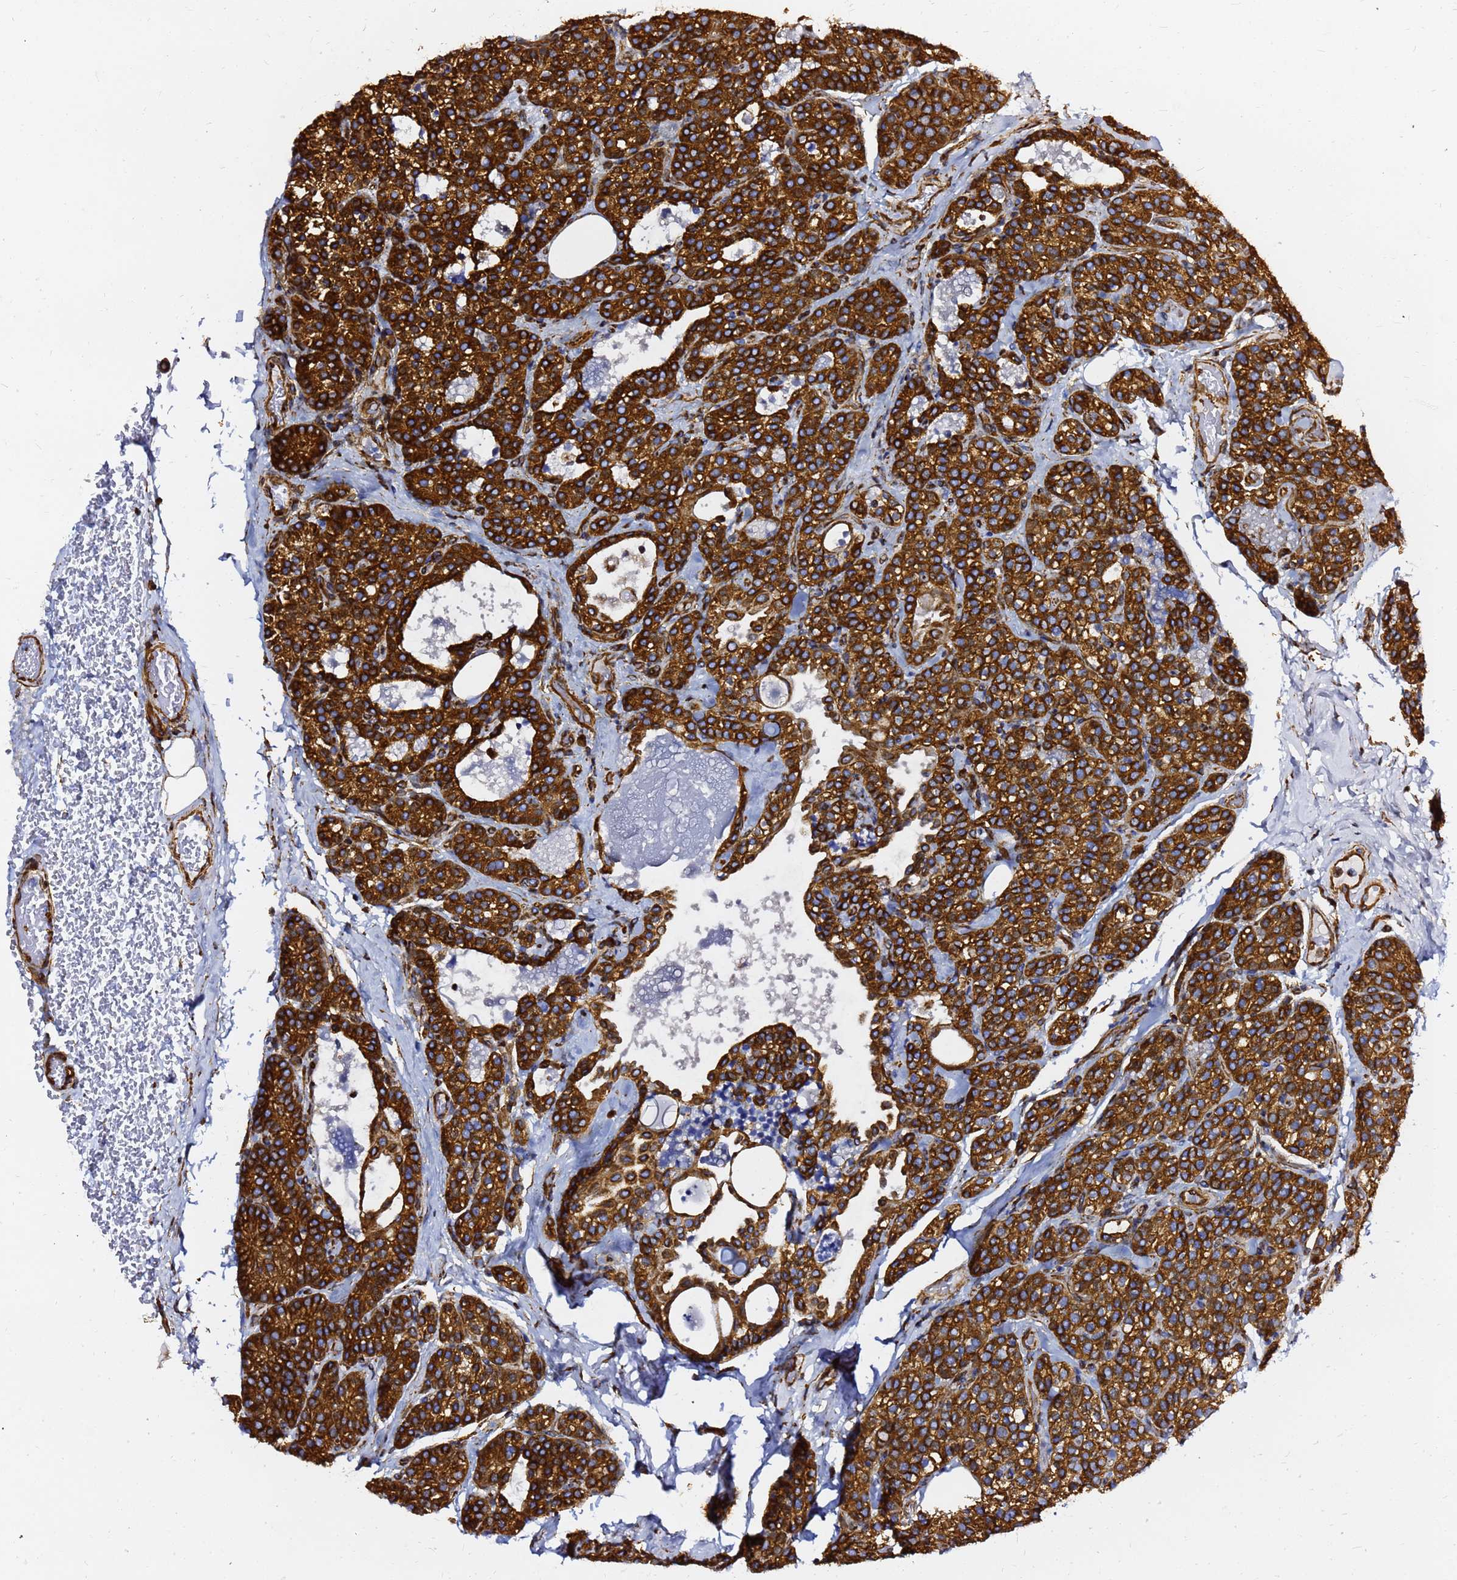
{"staining": {"intensity": "strong", "quantity": ">75%", "location": "cytoplasmic/membranous"}, "tissue": "parathyroid gland", "cell_type": "Glandular cells", "image_type": "normal", "snomed": [{"axis": "morphology", "description": "Normal tissue, NOS"}, {"axis": "topography", "description": "Parathyroid gland"}], "caption": "Brown immunohistochemical staining in benign parathyroid gland displays strong cytoplasmic/membranous positivity in about >75% of glandular cells. The staining was performed using DAB (3,3'-diaminobenzidine) to visualize the protein expression in brown, while the nuclei were stained in blue with hematoxylin (Magnification: 20x).", "gene": "TUBA8", "patient": {"sex": "female", "age": 45}}